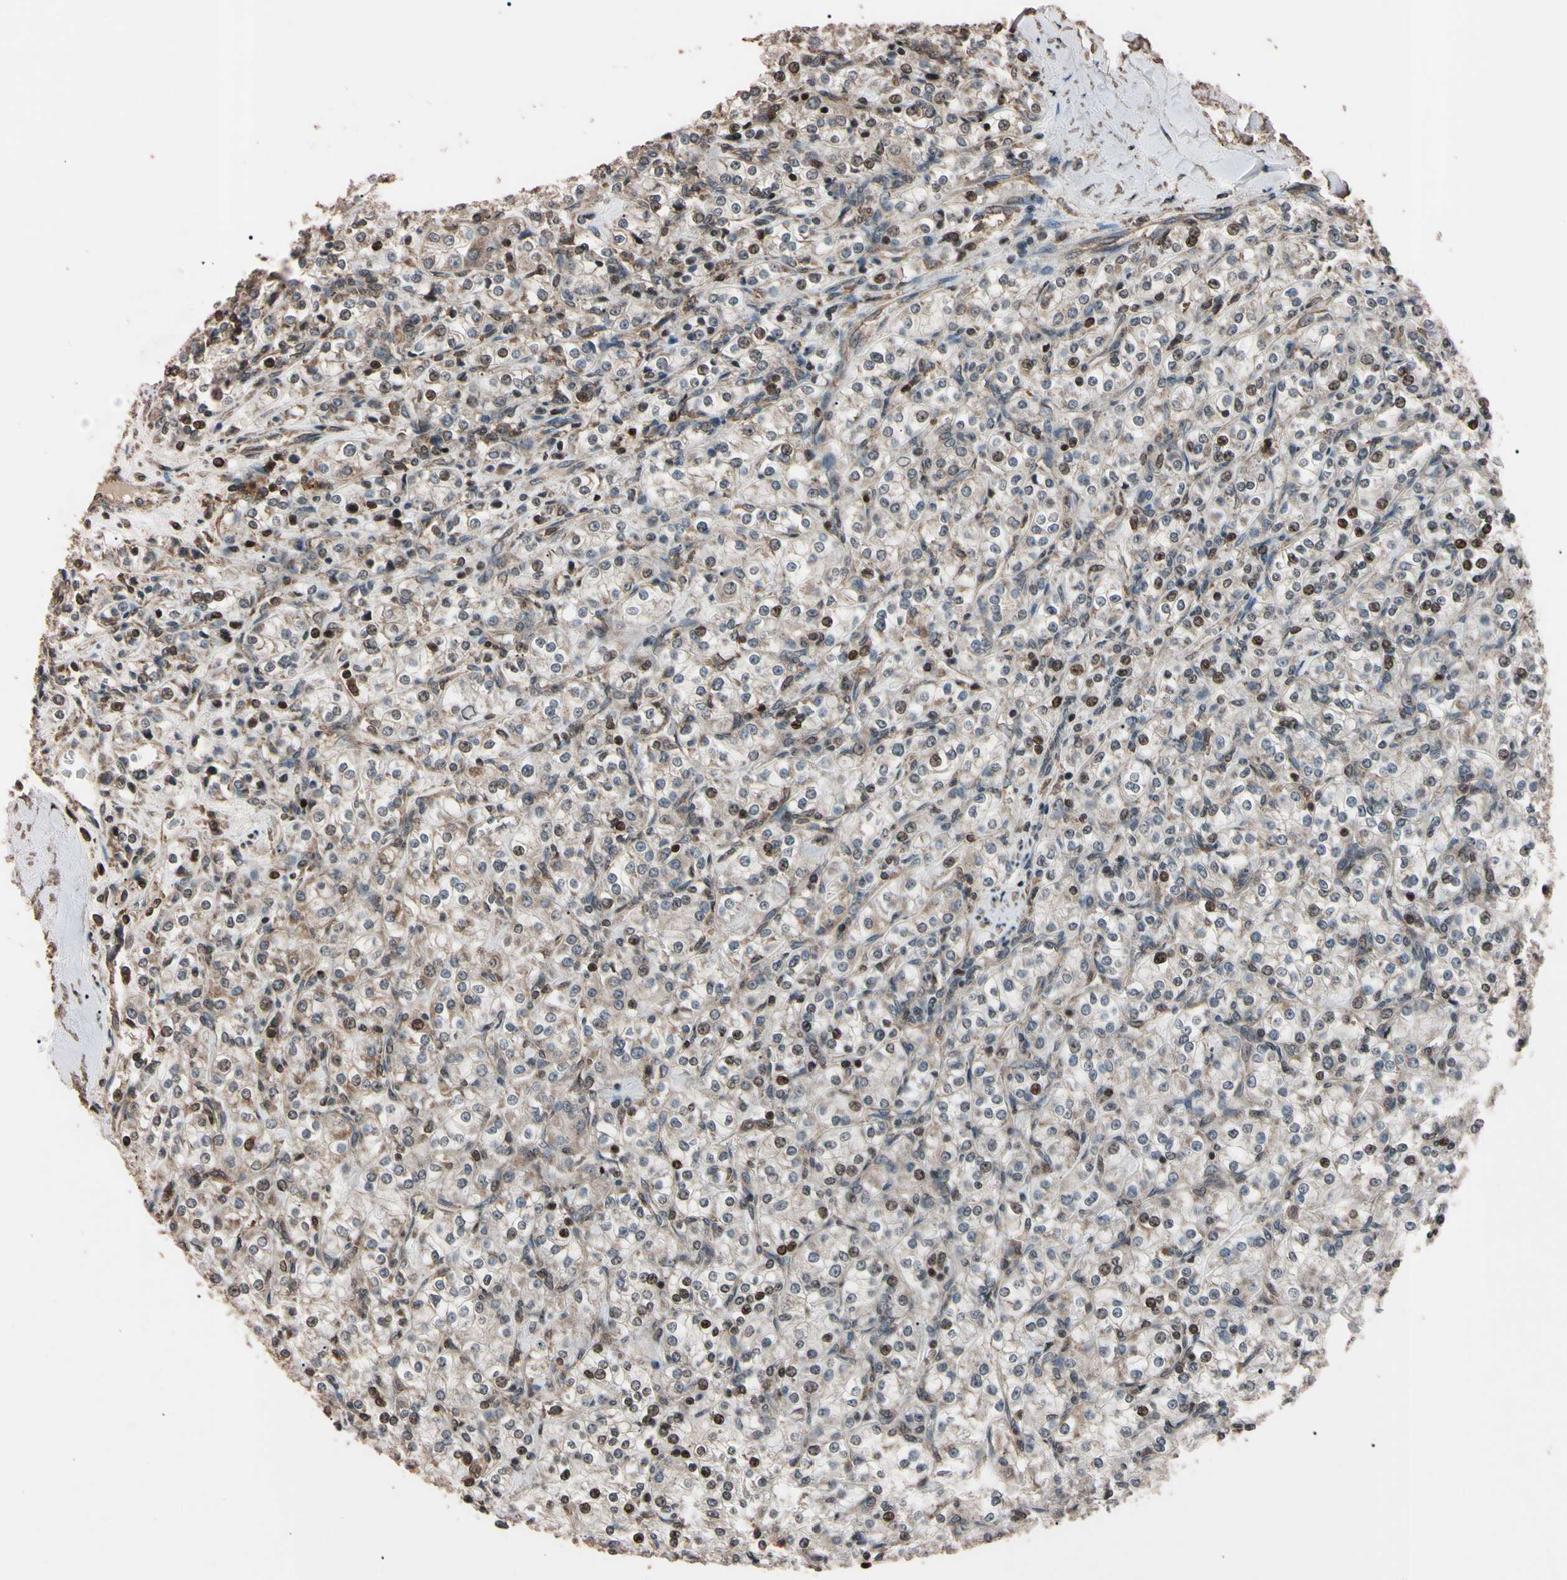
{"staining": {"intensity": "weak", "quantity": "25%-75%", "location": "cytoplasmic/membranous,nuclear"}, "tissue": "renal cancer", "cell_type": "Tumor cells", "image_type": "cancer", "snomed": [{"axis": "morphology", "description": "Adenocarcinoma, NOS"}, {"axis": "topography", "description": "Kidney"}], "caption": "Protein staining by immunohistochemistry exhibits weak cytoplasmic/membranous and nuclear staining in approximately 25%-75% of tumor cells in adenocarcinoma (renal).", "gene": "TNFRSF1A", "patient": {"sex": "male", "age": 77}}